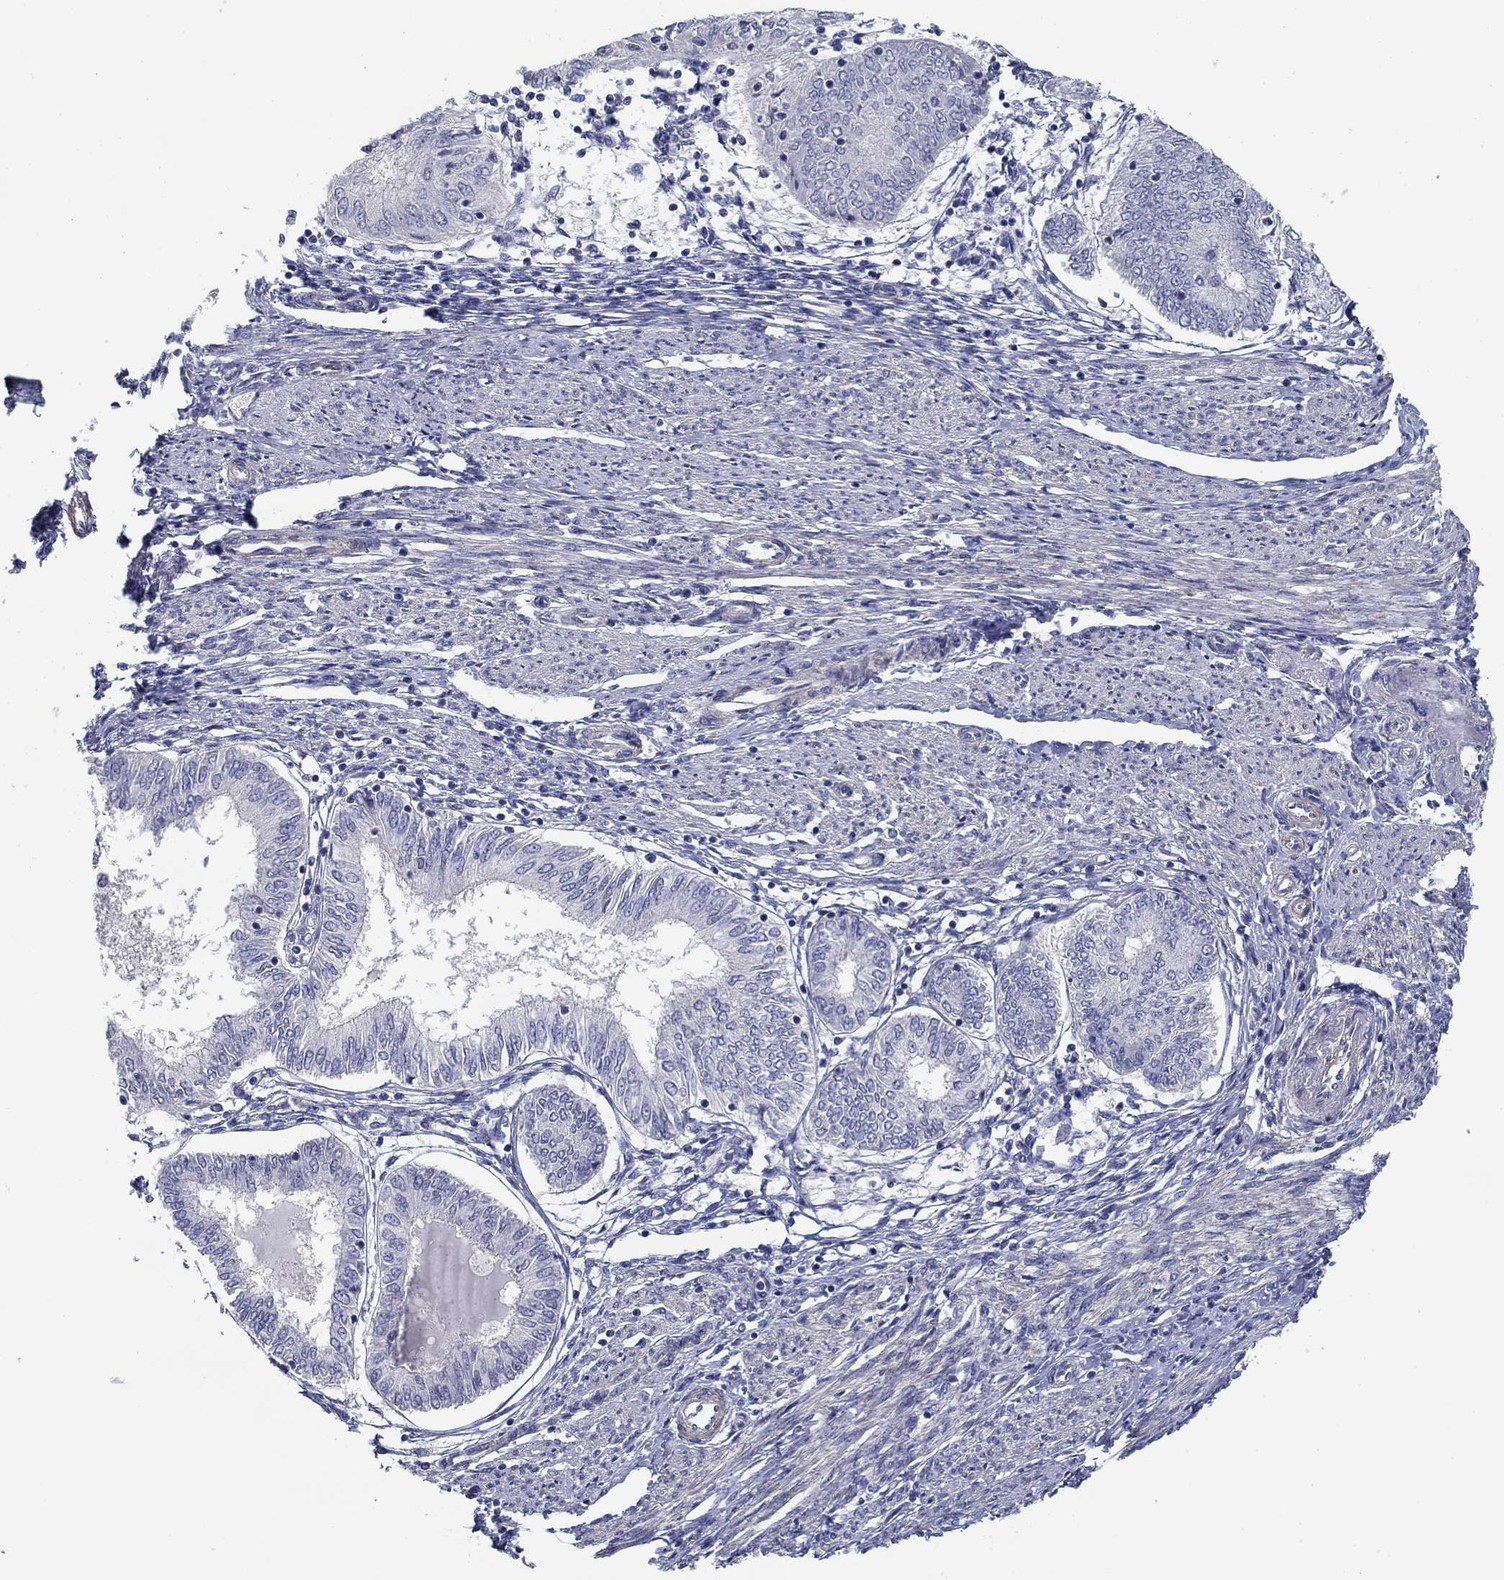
{"staining": {"intensity": "negative", "quantity": "none", "location": "none"}, "tissue": "endometrial cancer", "cell_type": "Tumor cells", "image_type": "cancer", "snomed": [{"axis": "morphology", "description": "Adenocarcinoma, NOS"}, {"axis": "topography", "description": "Endometrium"}], "caption": "Tumor cells are negative for brown protein staining in endometrial cancer (adenocarcinoma).", "gene": "GRK7", "patient": {"sex": "female", "age": 68}}